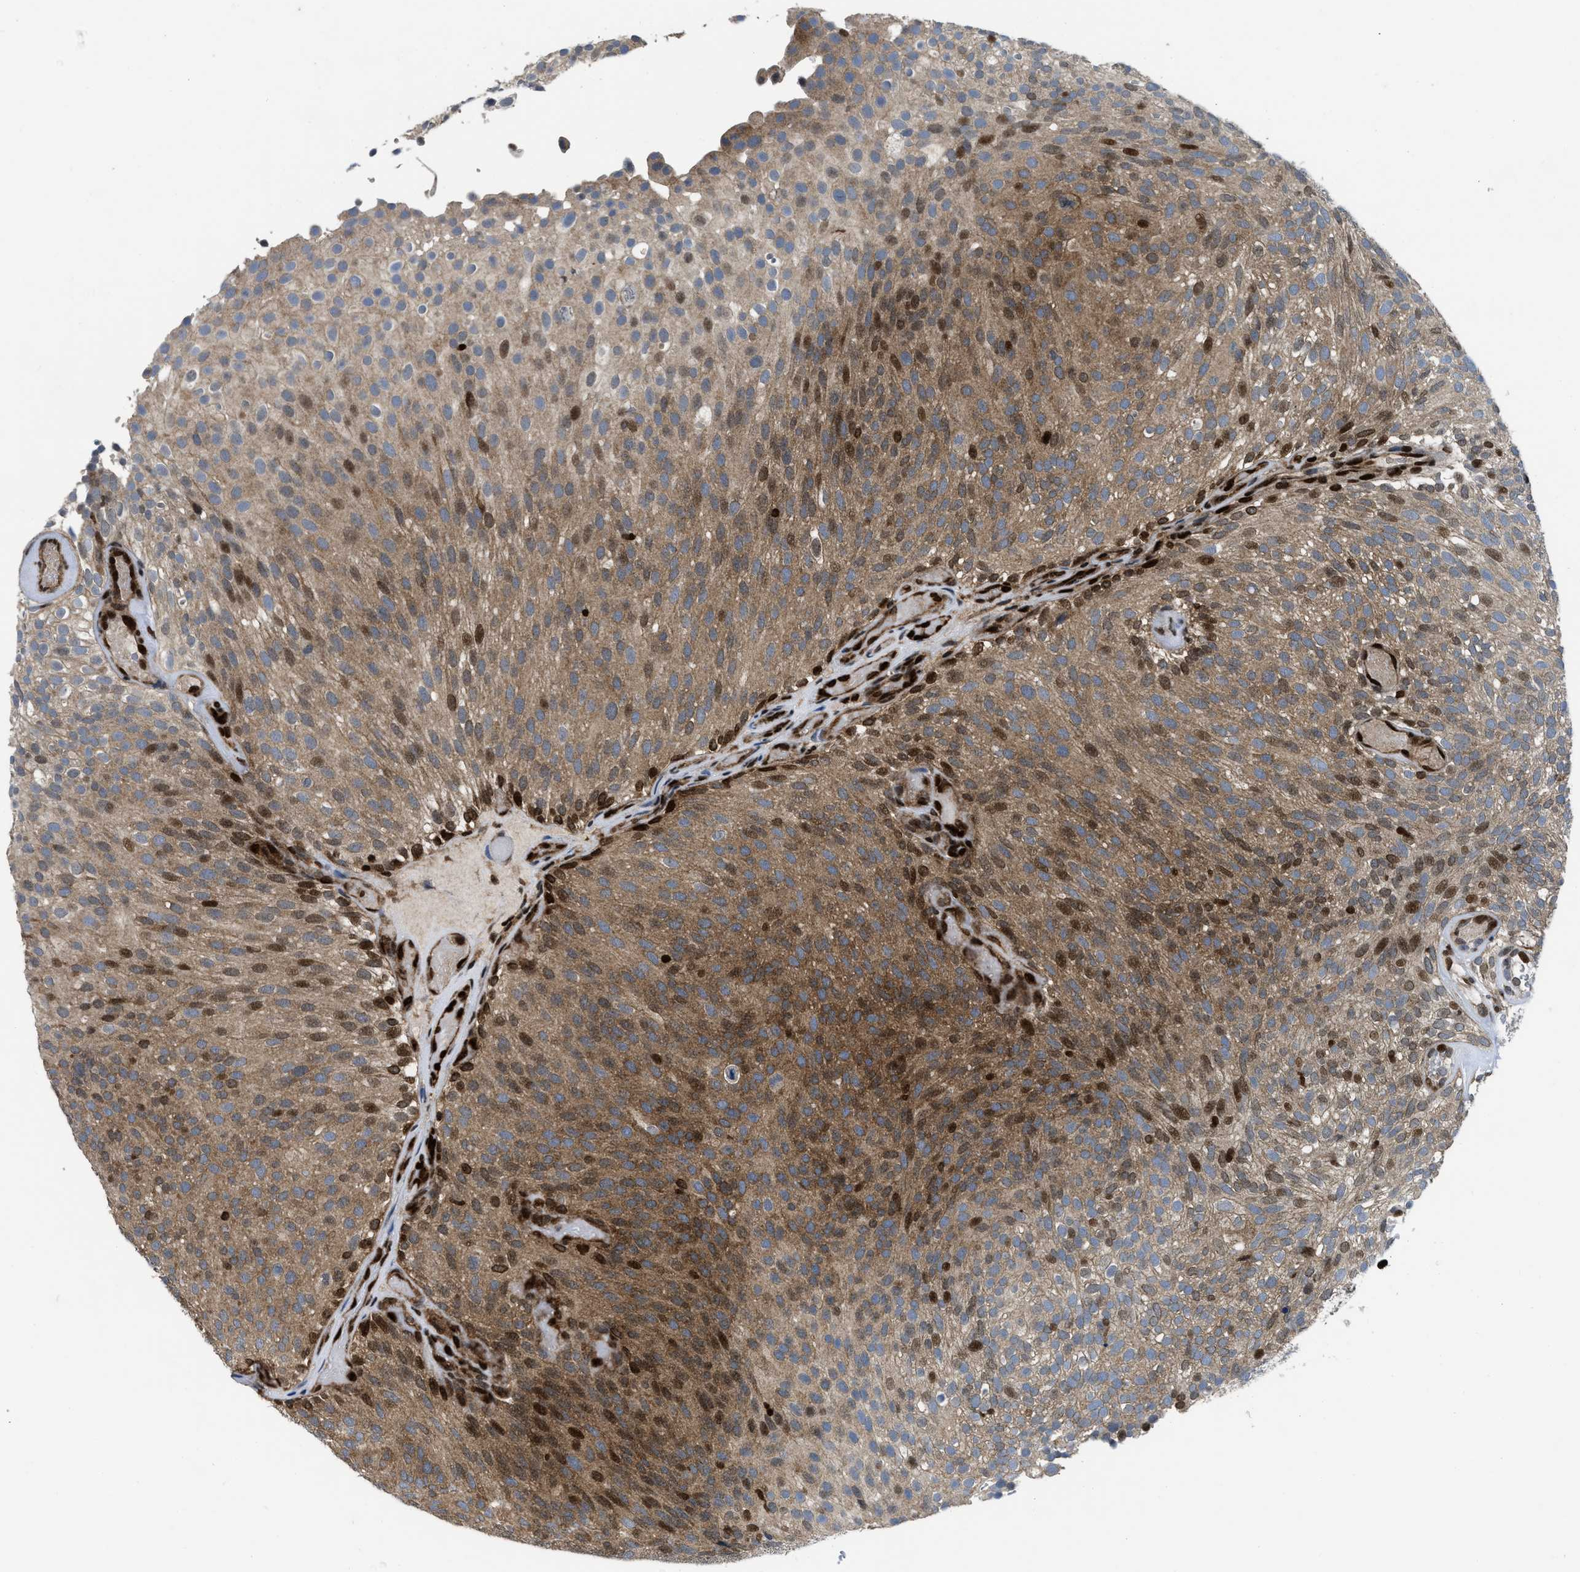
{"staining": {"intensity": "moderate", "quantity": ">75%", "location": "cytoplasmic/membranous,nuclear"}, "tissue": "urothelial cancer", "cell_type": "Tumor cells", "image_type": "cancer", "snomed": [{"axis": "morphology", "description": "Urothelial carcinoma, Low grade"}, {"axis": "topography", "description": "Urinary bladder"}], "caption": "Immunohistochemical staining of urothelial cancer exhibits medium levels of moderate cytoplasmic/membranous and nuclear protein staining in approximately >75% of tumor cells.", "gene": "PPP2CB", "patient": {"sex": "male", "age": 78}}